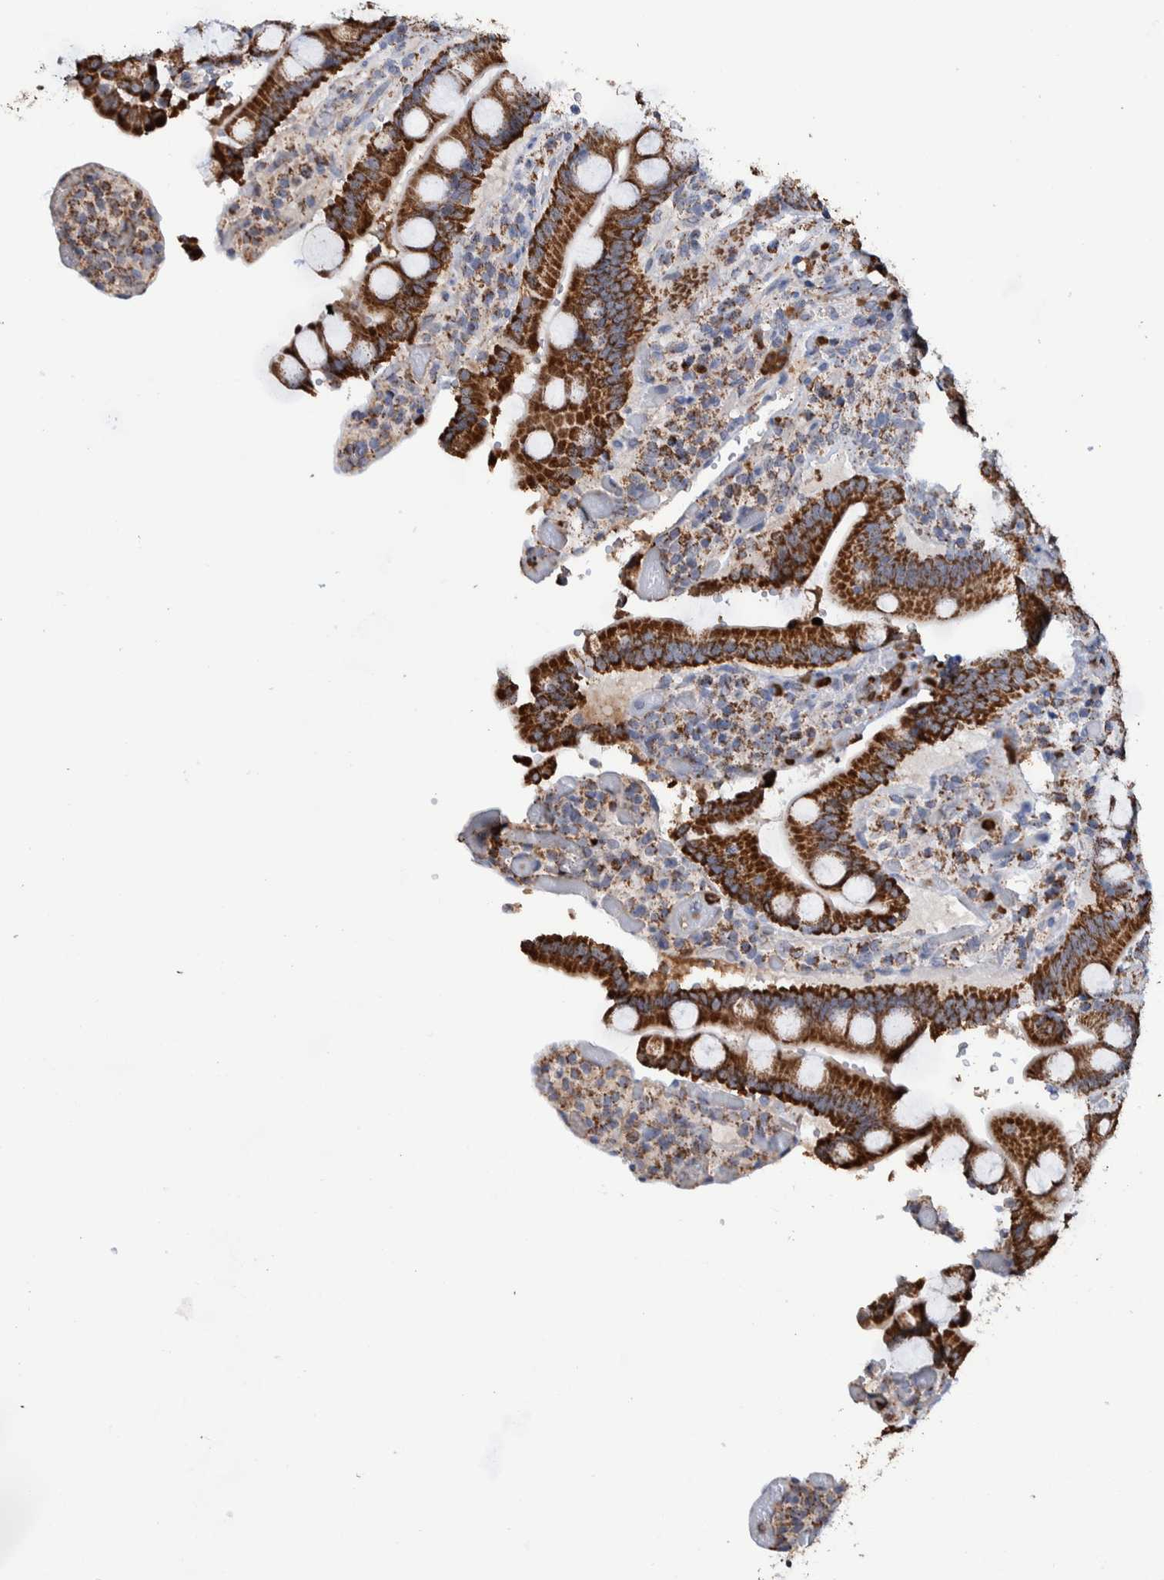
{"staining": {"intensity": "strong", "quantity": ">75%", "location": "cytoplasmic/membranous"}, "tissue": "duodenum", "cell_type": "Glandular cells", "image_type": "normal", "snomed": [{"axis": "morphology", "description": "Normal tissue, NOS"}, {"axis": "topography", "description": "Small intestine, NOS"}], "caption": "Immunohistochemistry histopathology image of benign duodenum: human duodenum stained using IHC demonstrates high levels of strong protein expression localized specifically in the cytoplasmic/membranous of glandular cells, appearing as a cytoplasmic/membranous brown color.", "gene": "DECR1", "patient": {"sex": "female", "age": 71}}